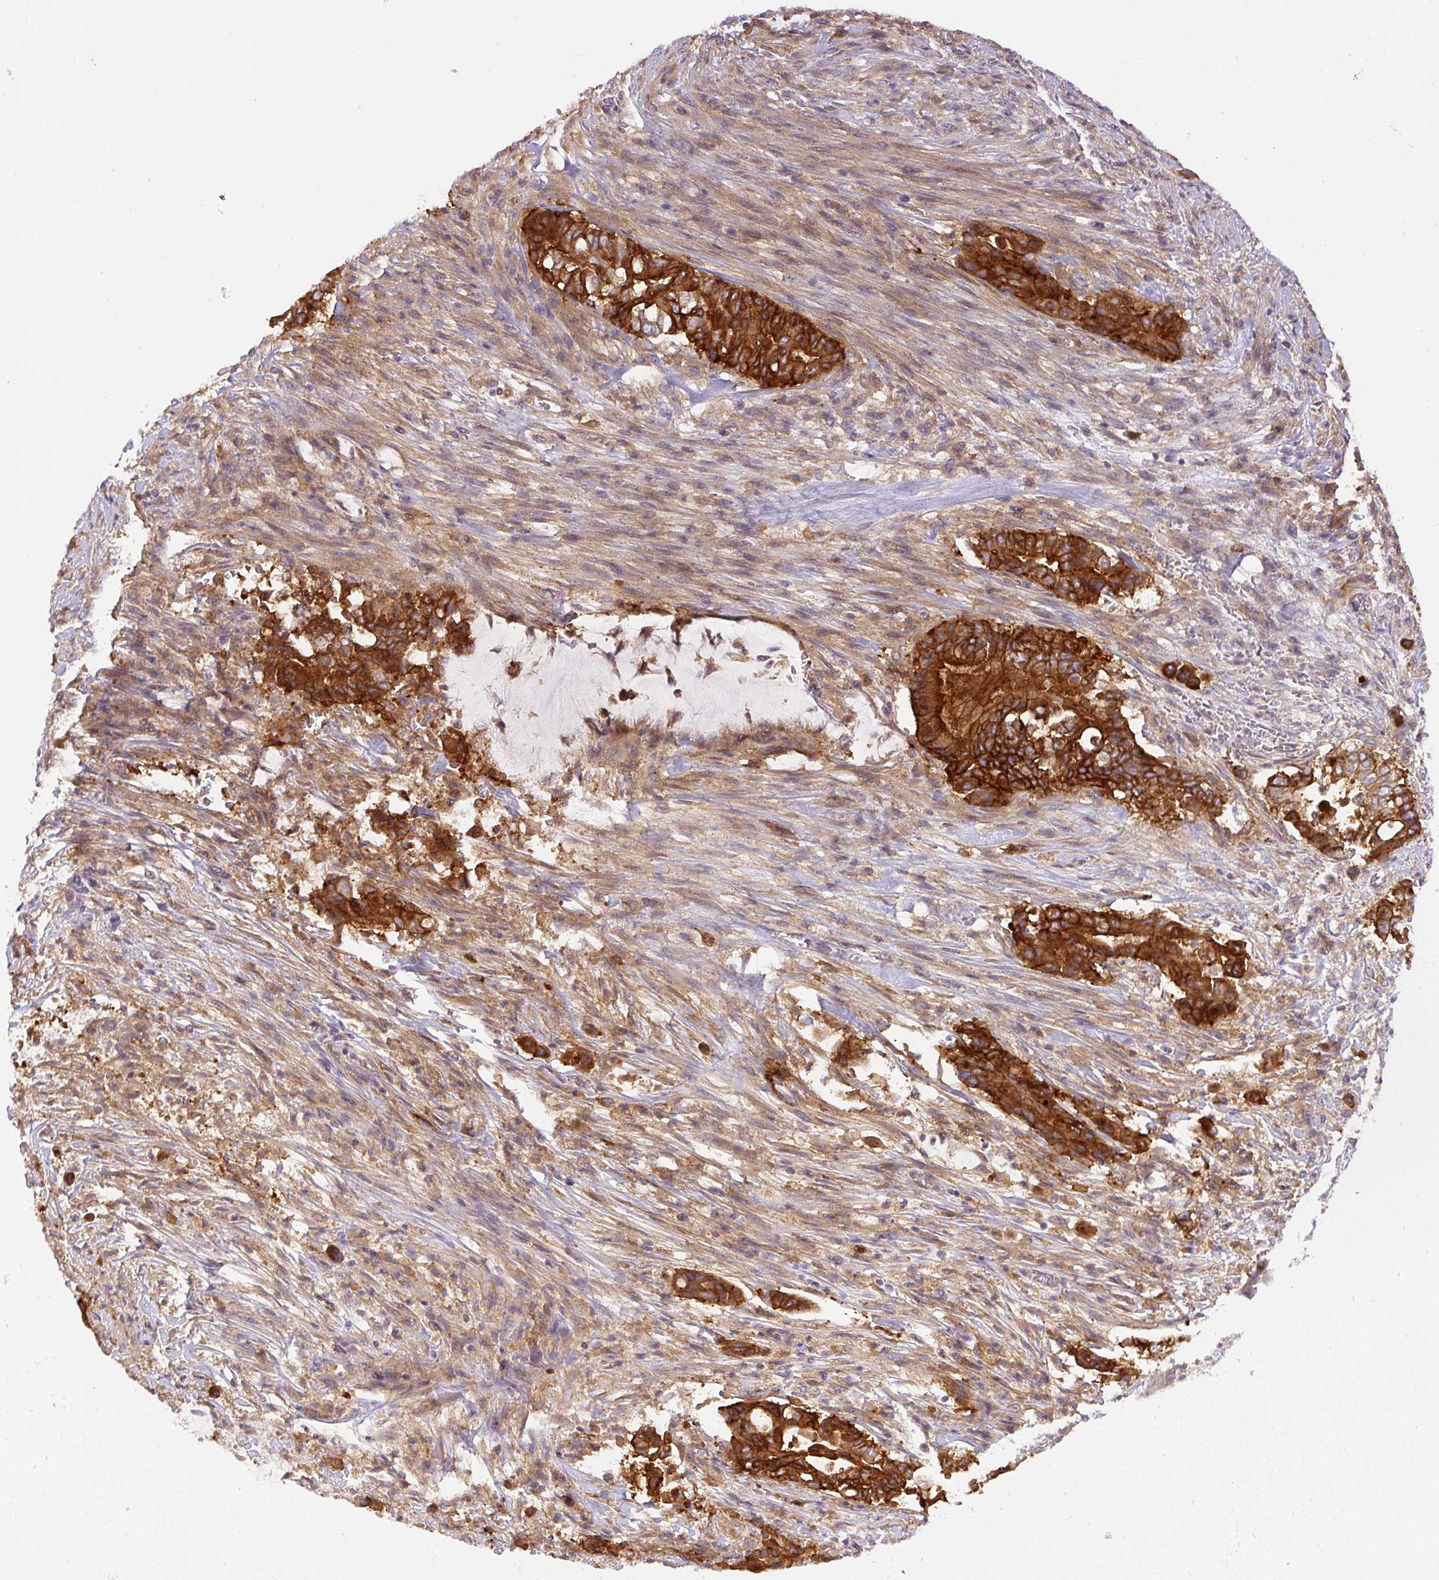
{"staining": {"intensity": "strong", "quantity": ">75%", "location": "cytoplasmic/membranous"}, "tissue": "pancreatic cancer", "cell_type": "Tumor cells", "image_type": "cancer", "snomed": [{"axis": "morphology", "description": "Adenocarcinoma, NOS"}, {"axis": "topography", "description": "Pancreas"}], "caption": "Tumor cells reveal strong cytoplasmic/membranous staining in approximately >75% of cells in pancreatic adenocarcinoma. (DAB (3,3'-diaminobenzidine) IHC, brown staining for protein, blue staining for nuclei).", "gene": "DAPK1", "patient": {"sex": "male", "age": 68}}